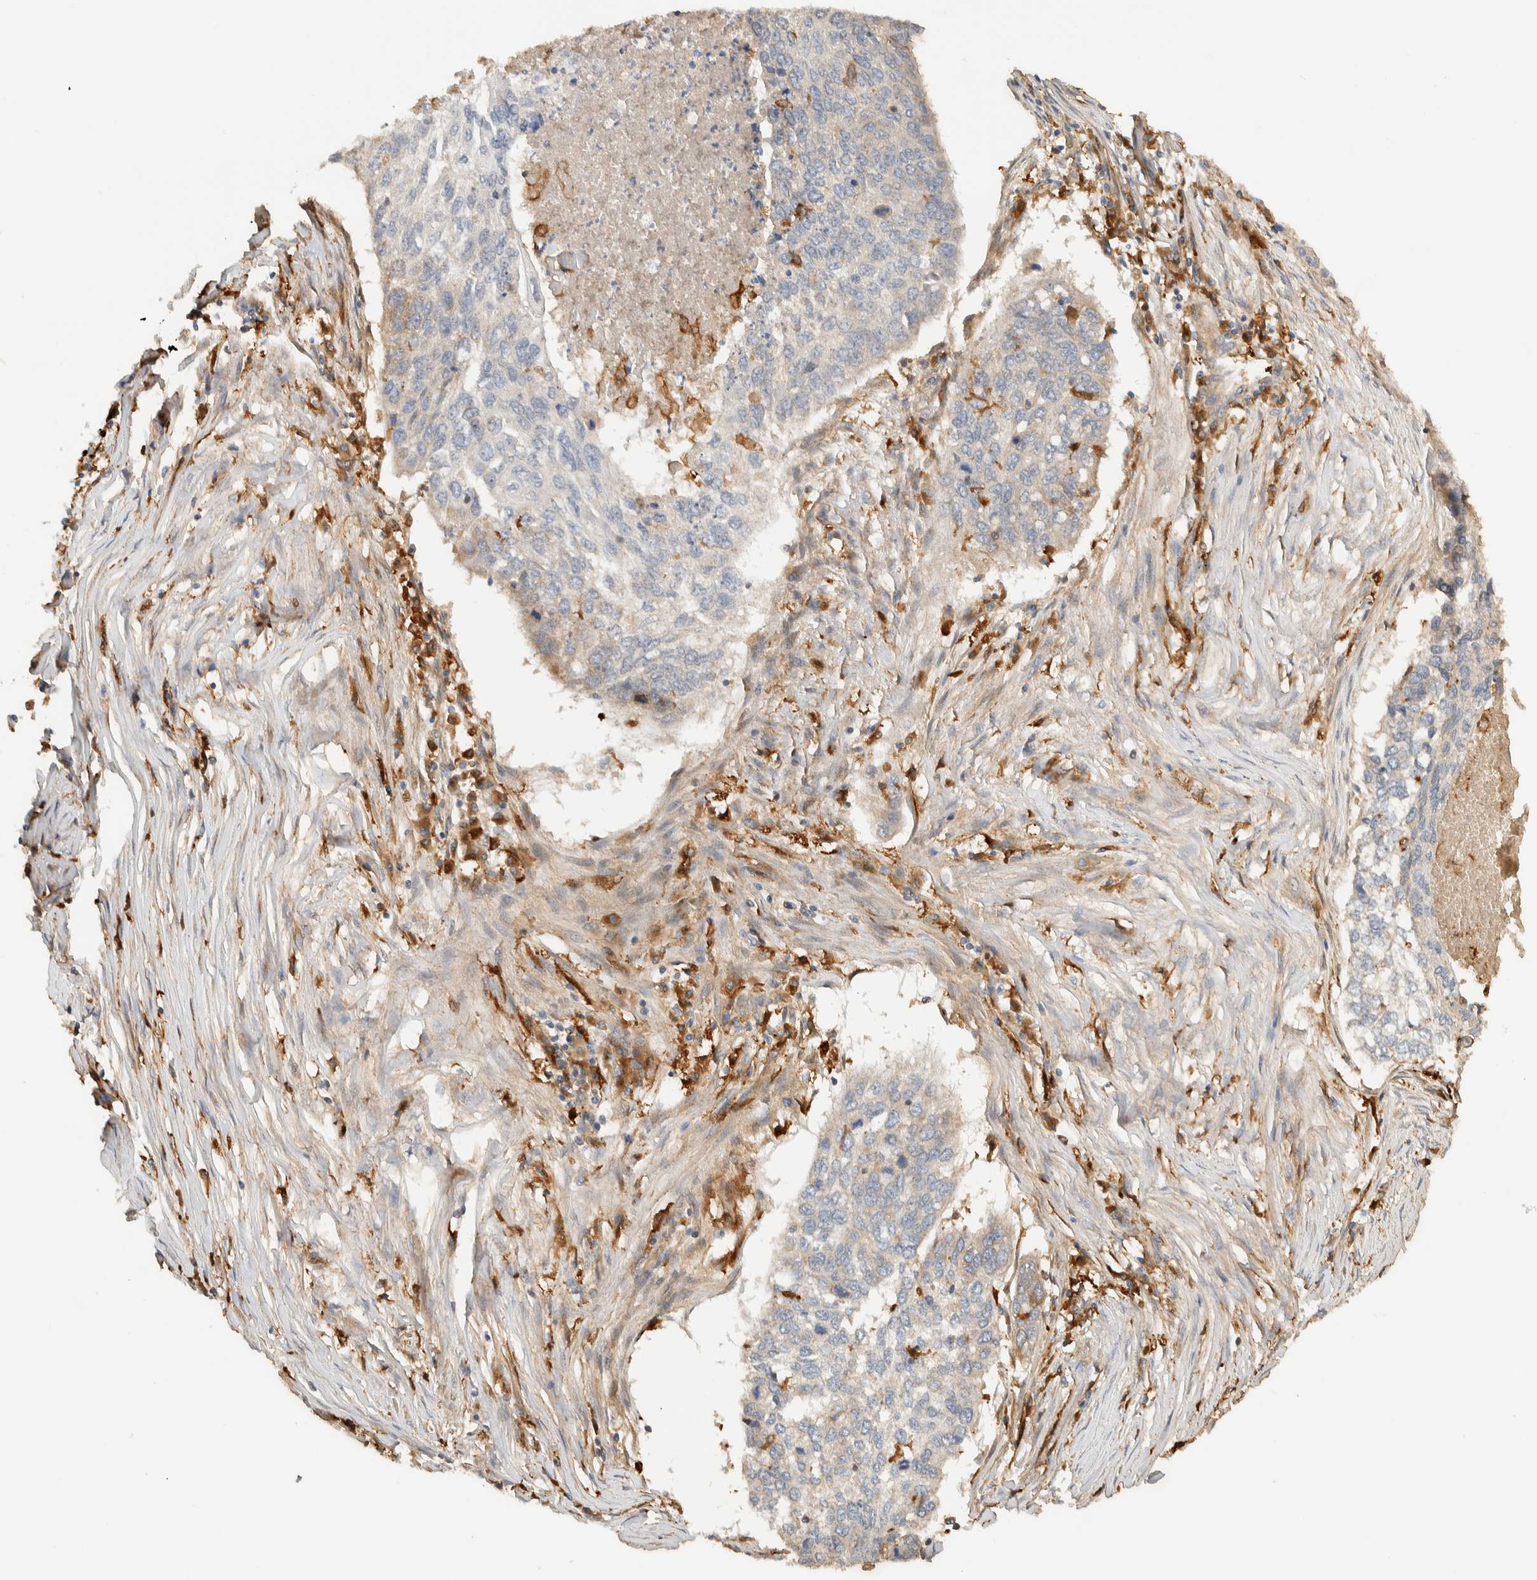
{"staining": {"intensity": "weak", "quantity": "<25%", "location": "cytoplasmic/membranous"}, "tissue": "lung cancer", "cell_type": "Tumor cells", "image_type": "cancer", "snomed": [{"axis": "morphology", "description": "Squamous cell carcinoma, NOS"}, {"axis": "topography", "description": "Lung"}], "caption": "Protein analysis of lung cancer (squamous cell carcinoma) shows no significant positivity in tumor cells. (Stains: DAB immunohistochemistry with hematoxylin counter stain, Microscopy: brightfield microscopy at high magnification).", "gene": "TMEM192", "patient": {"sex": "female", "age": 63}}